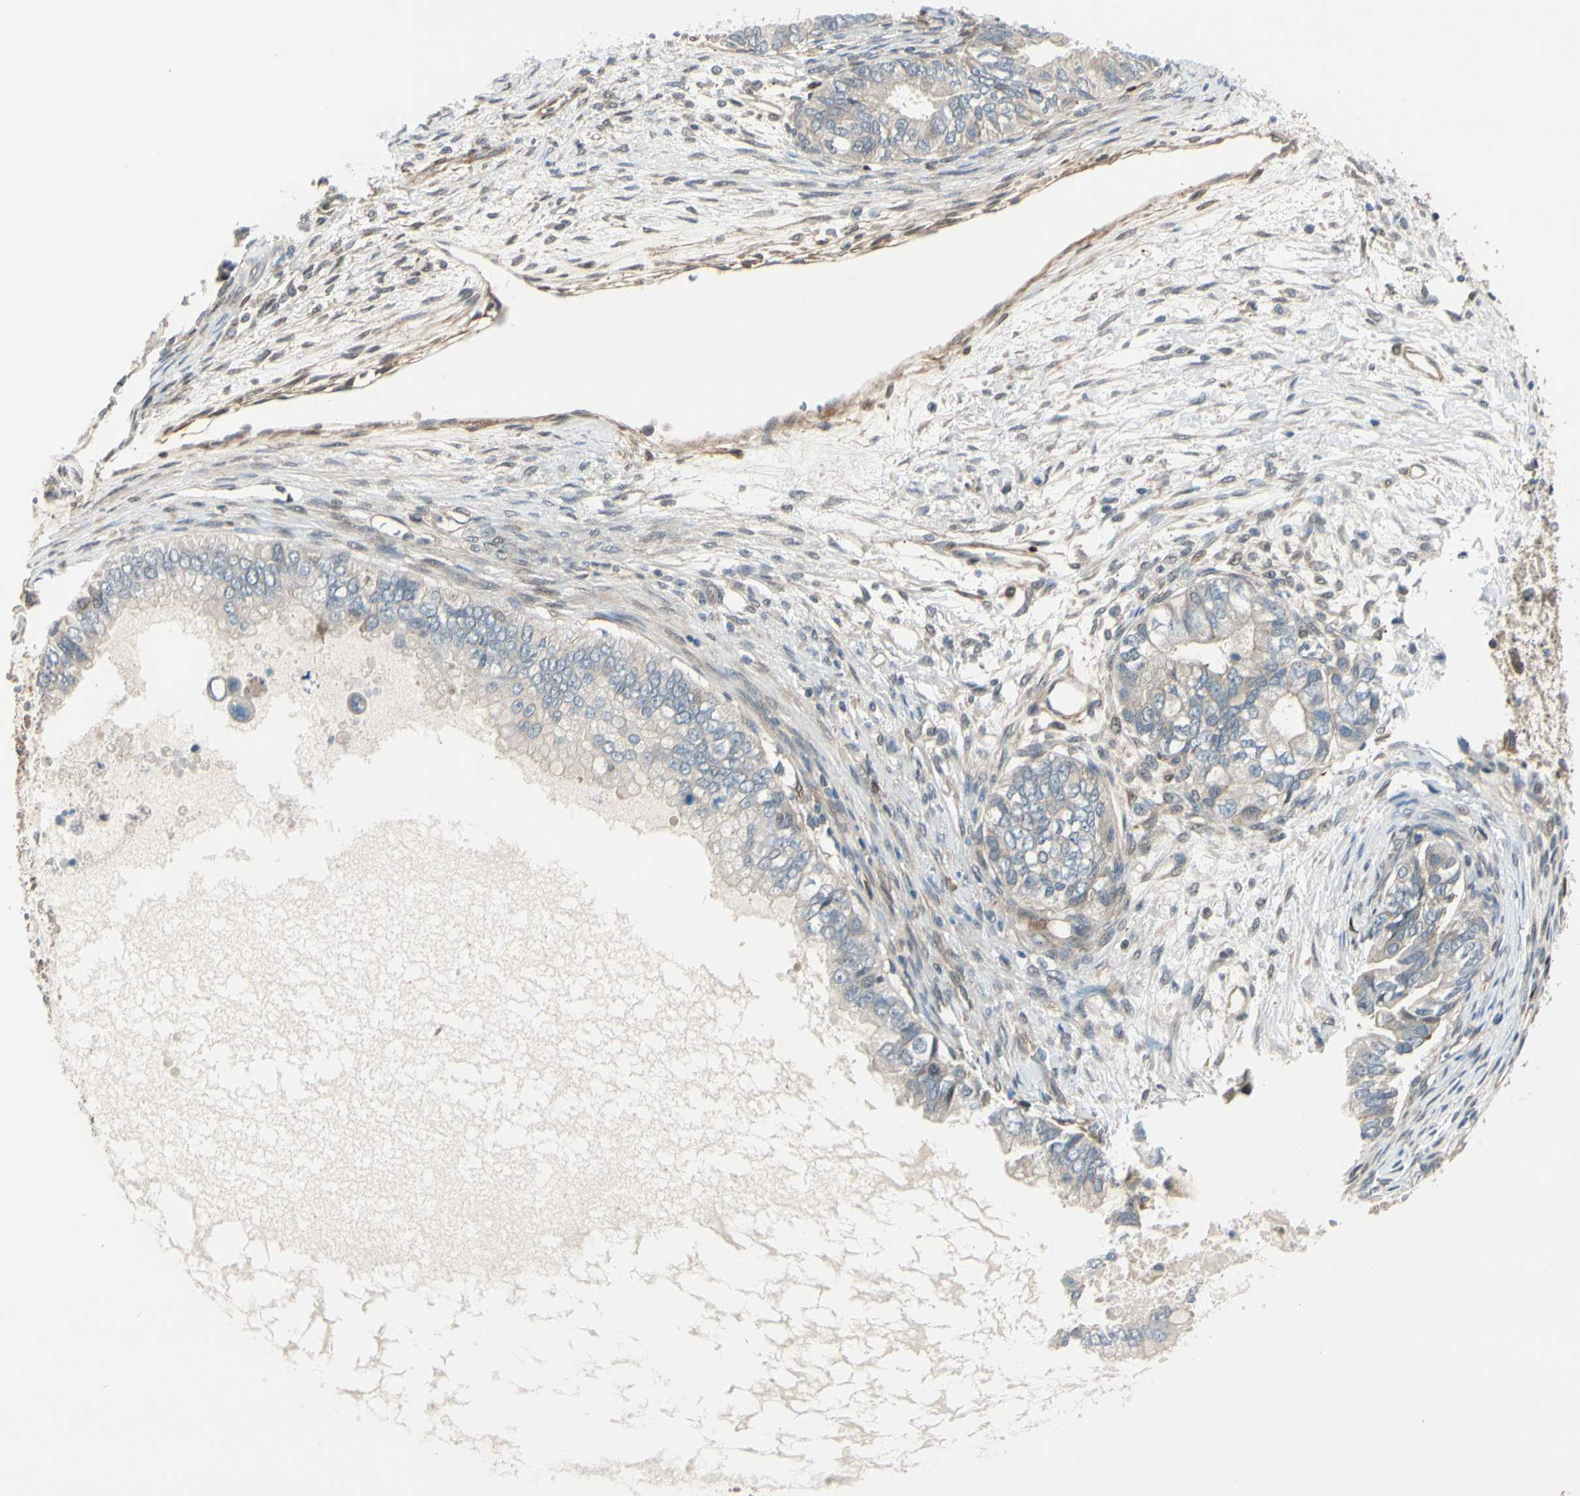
{"staining": {"intensity": "weak", "quantity": ">75%", "location": "cytoplasmic/membranous"}, "tissue": "ovarian cancer", "cell_type": "Tumor cells", "image_type": "cancer", "snomed": [{"axis": "morphology", "description": "Cystadenocarcinoma, mucinous, NOS"}, {"axis": "topography", "description": "Ovary"}], "caption": "This image reveals IHC staining of ovarian mucinous cystadenocarcinoma, with low weak cytoplasmic/membranous positivity in about >75% of tumor cells.", "gene": "RASGRF1", "patient": {"sex": "female", "age": 80}}